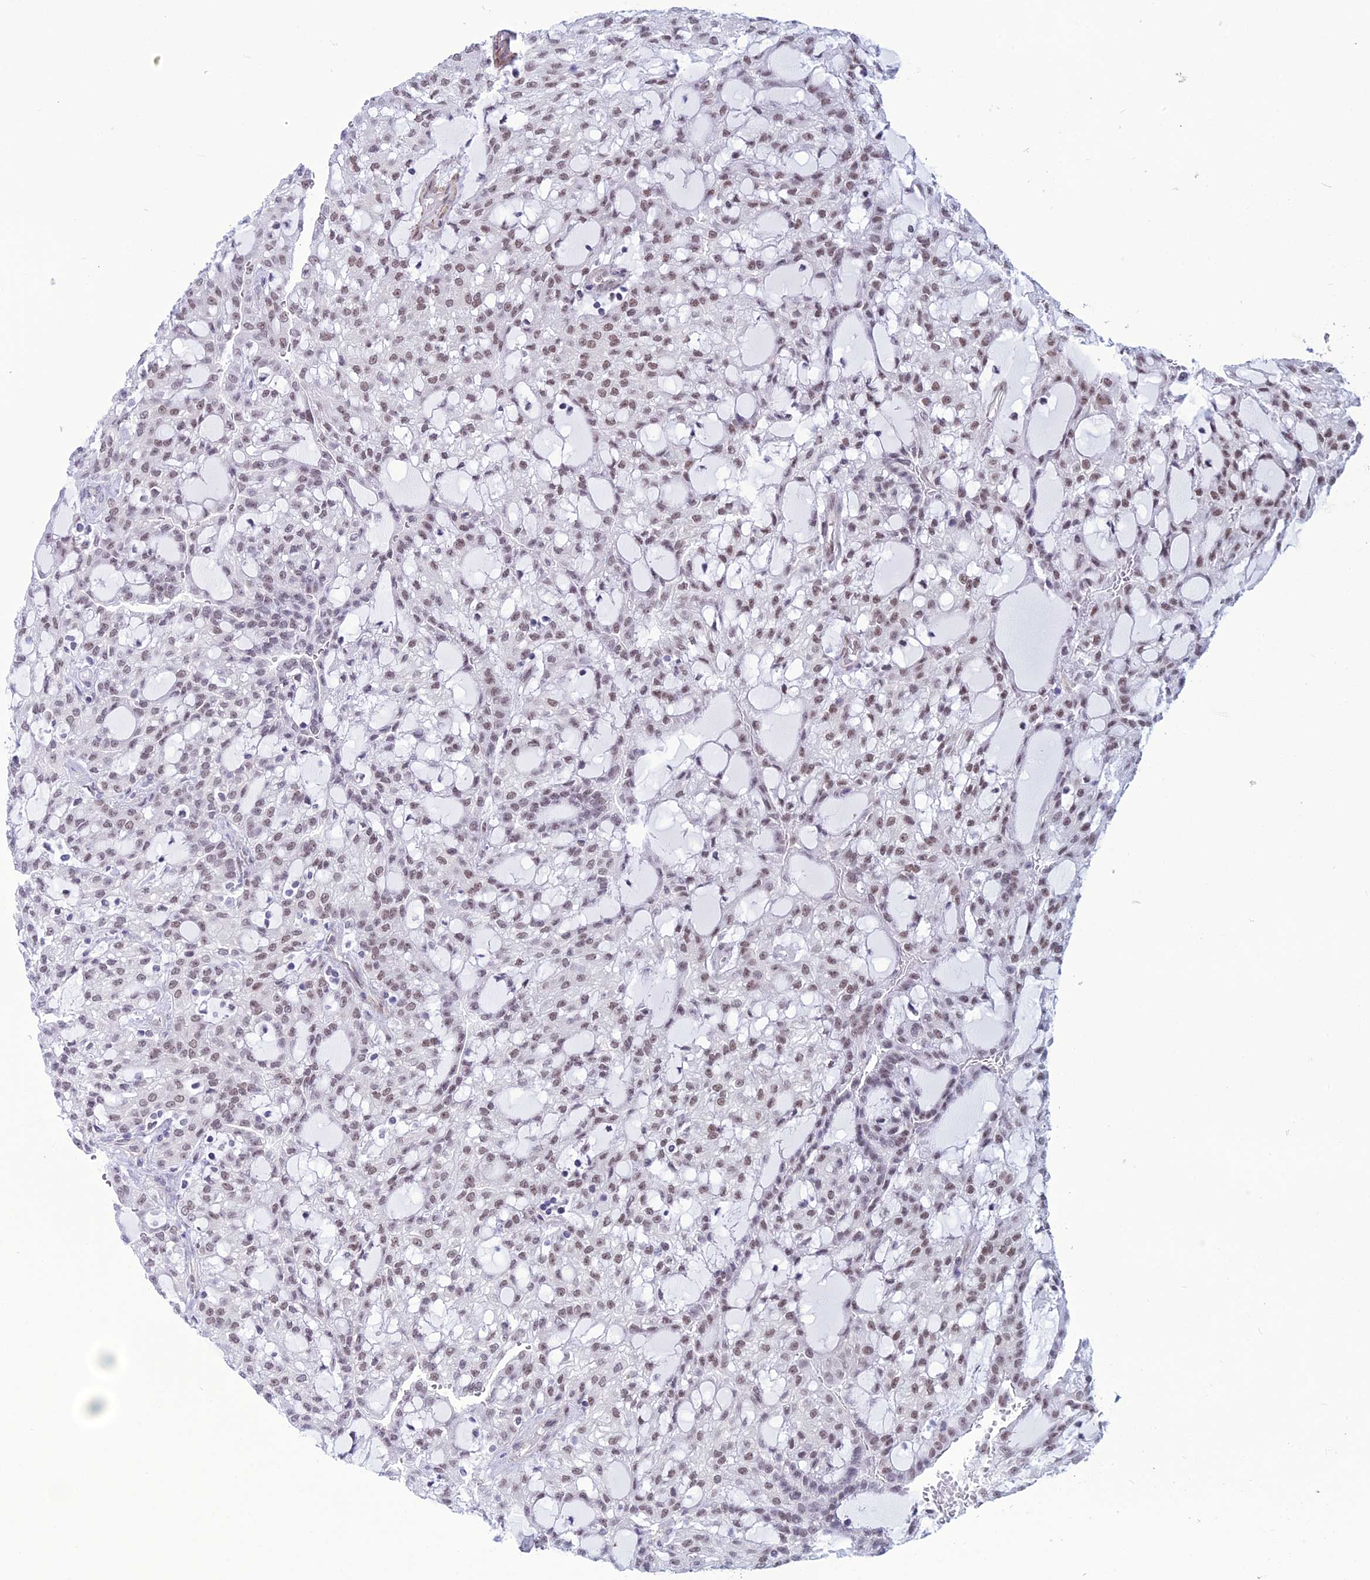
{"staining": {"intensity": "weak", "quantity": ">75%", "location": "nuclear"}, "tissue": "renal cancer", "cell_type": "Tumor cells", "image_type": "cancer", "snomed": [{"axis": "morphology", "description": "Adenocarcinoma, NOS"}, {"axis": "topography", "description": "Kidney"}], "caption": "This histopathology image demonstrates renal adenocarcinoma stained with immunohistochemistry (IHC) to label a protein in brown. The nuclear of tumor cells show weak positivity for the protein. Nuclei are counter-stained blue.", "gene": "U2AF1", "patient": {"sex": "male", "age": 63}}